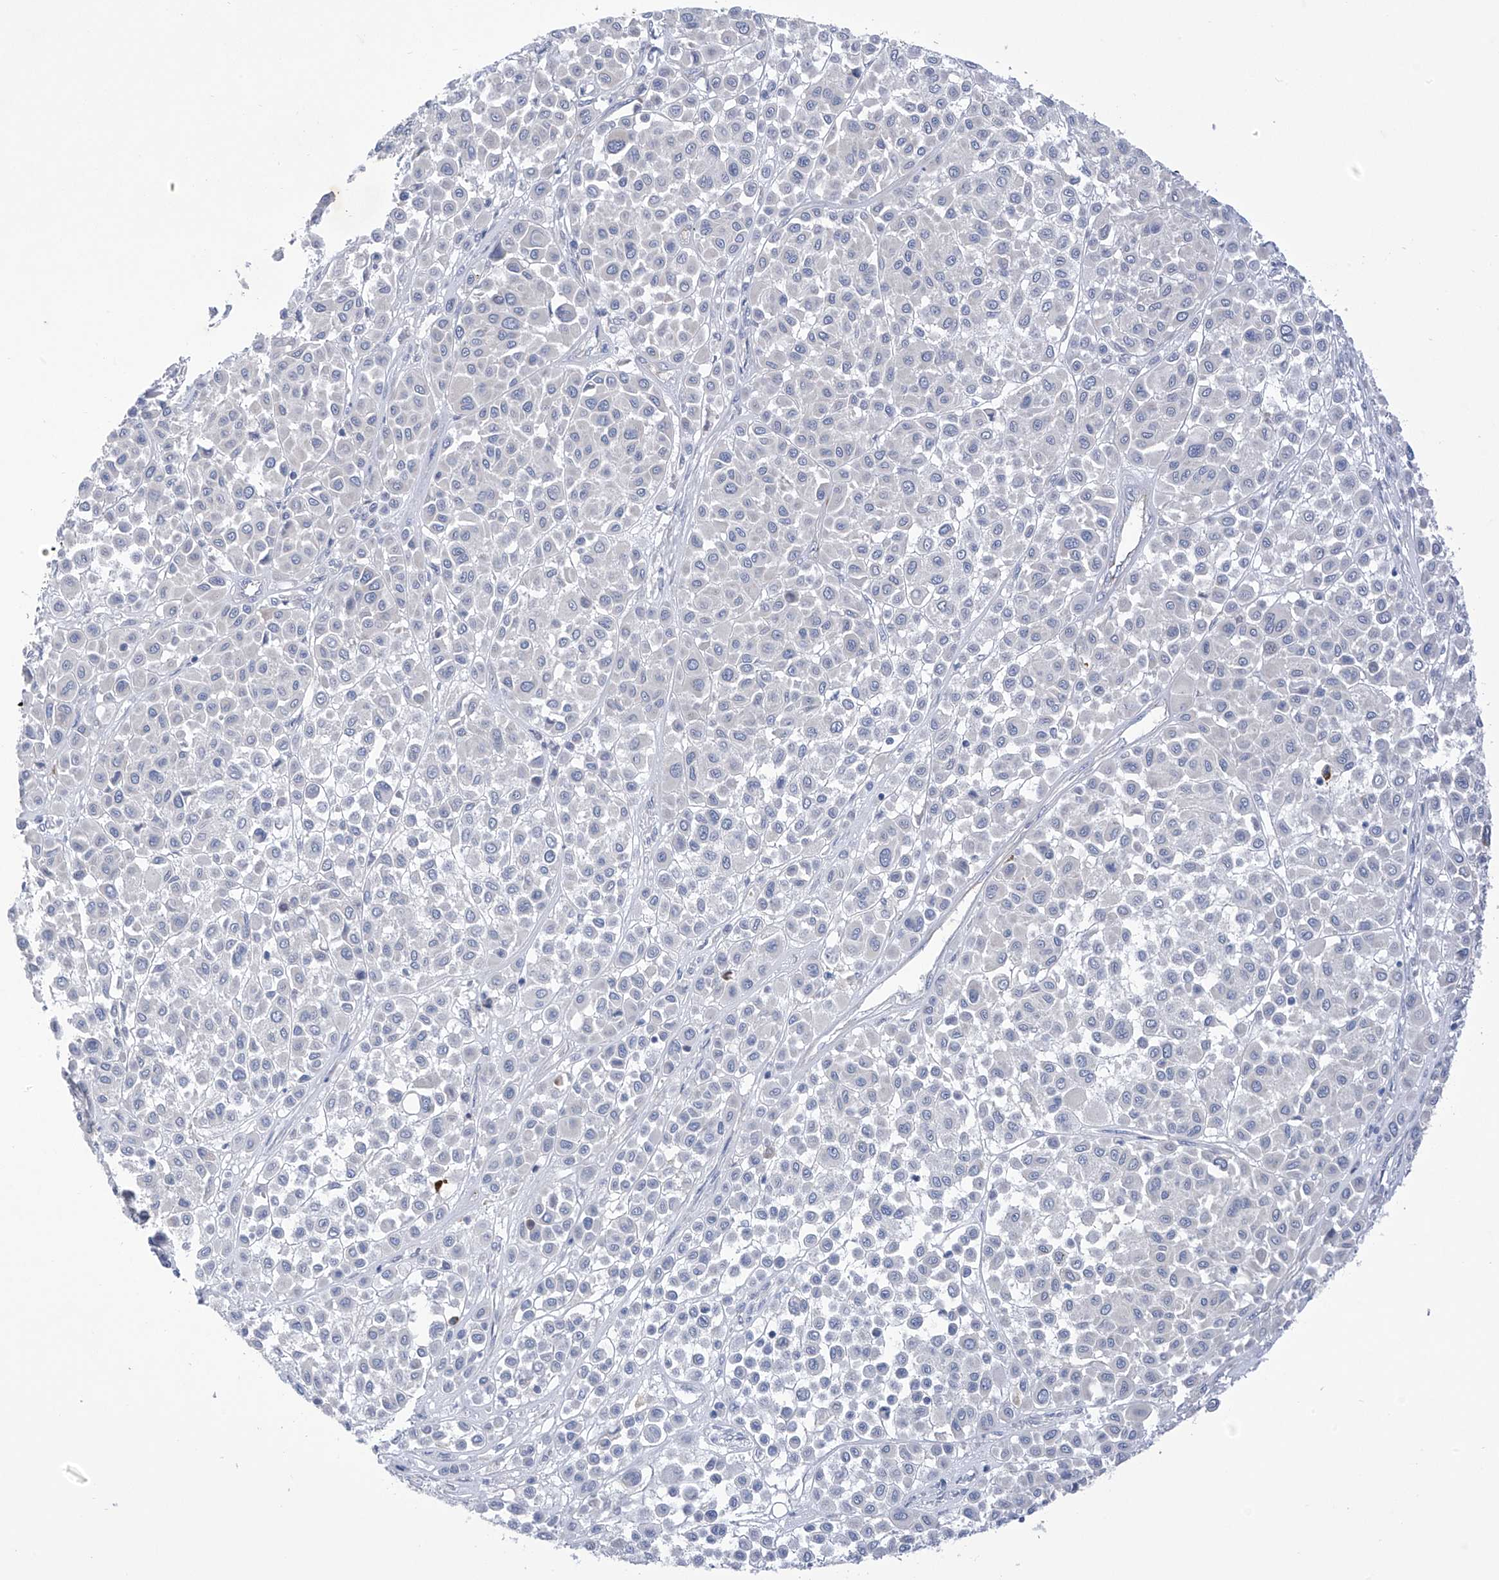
{"staining": {"intensity": "negative", "quantity": "none", "location": "none"}, "tissue": "melanoma", "cell_type": "Tumor cells", "image_type": "cancer", "snomed": [{"axis": "morphology", "description": "Malignant melanoma, Metastatic site"}, {"axis": "topography", "description": "Soft tissue"}], "caption": "An IHC image of melanoma is shown. There is no staining in tumor cells of melanoma.", "gene": "SLCO4A1", "patient": {"sex": "male", "age": 41}}